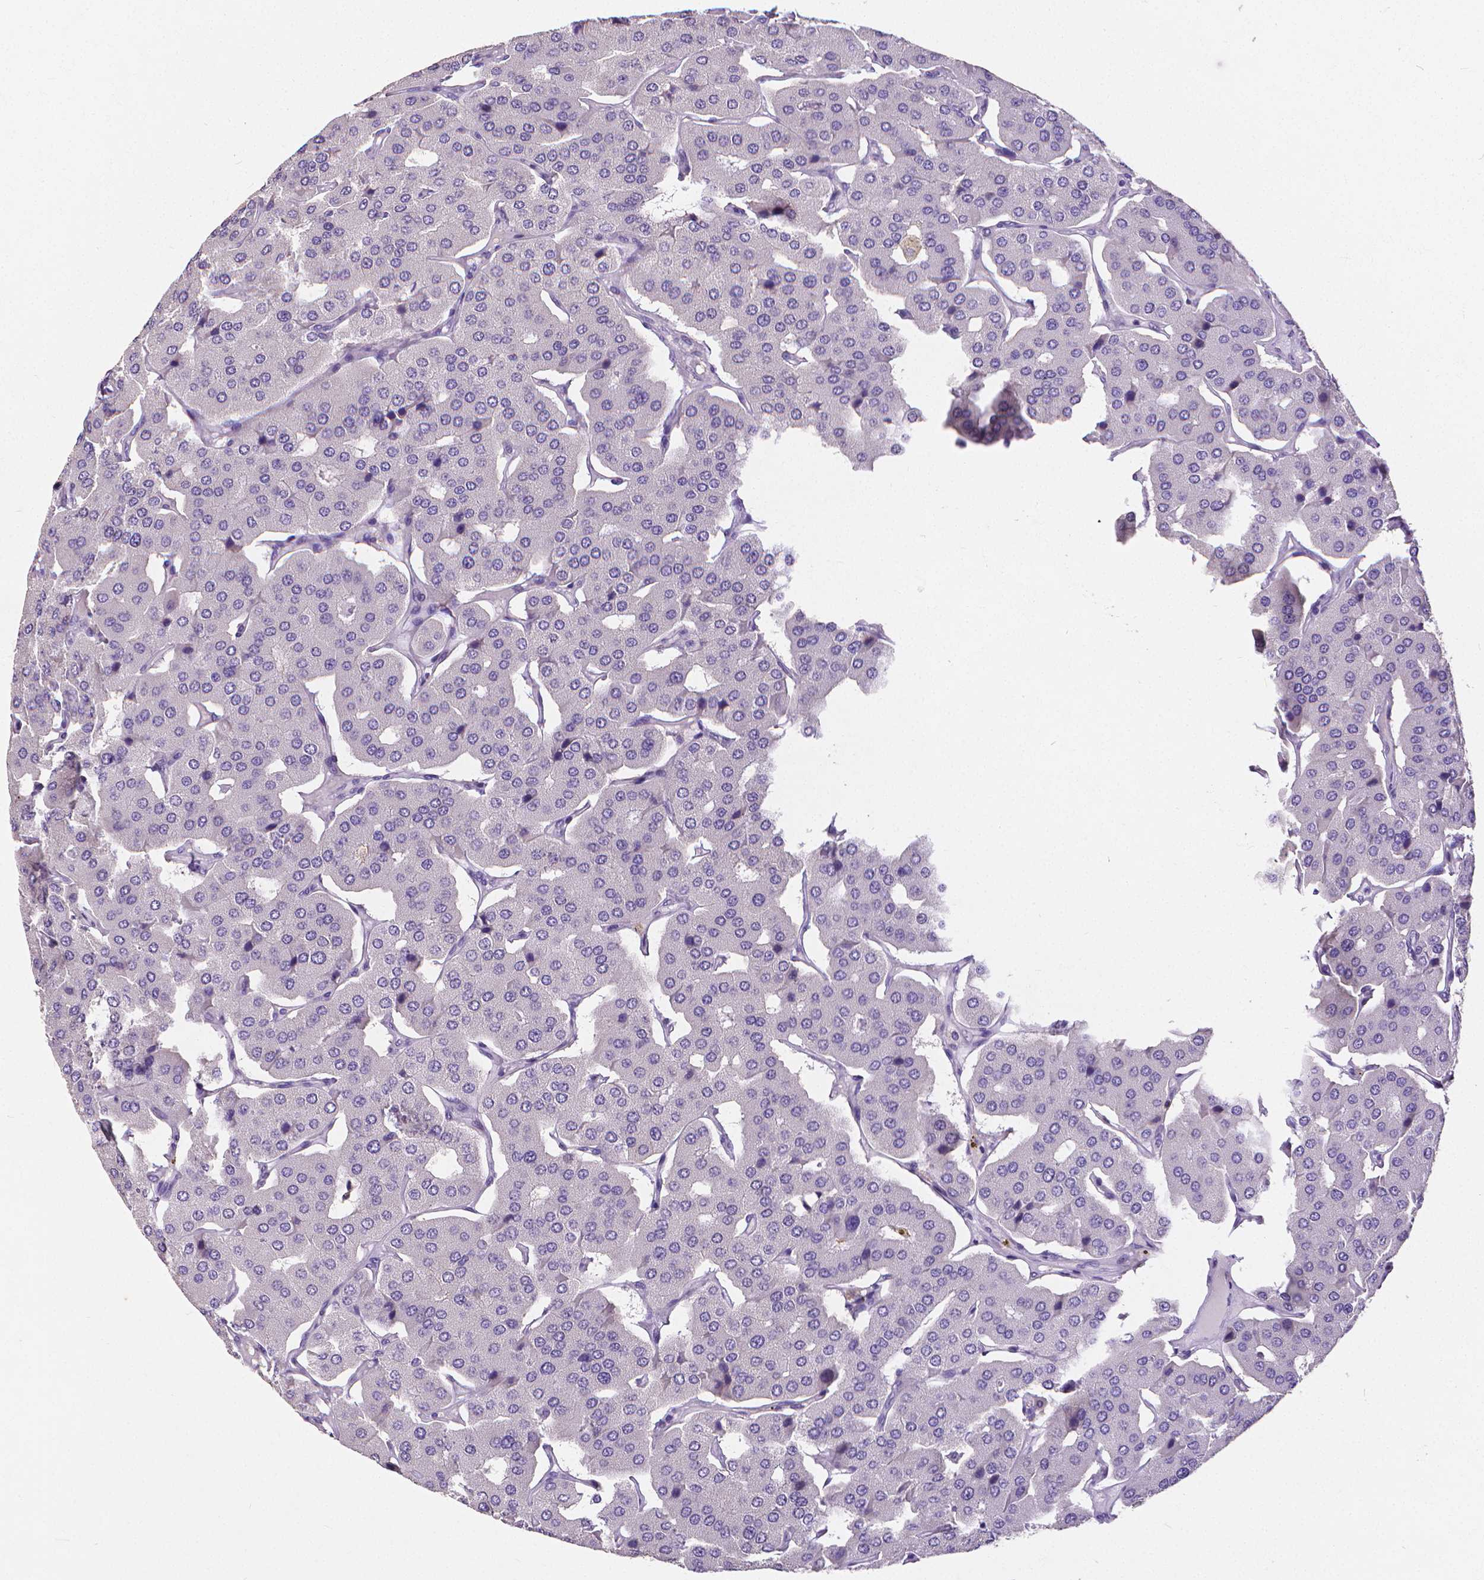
{"staining": {"intensity": "negative", "quantity": "none", "location": "none"}, "tissue": "parathyroid gland", "cell_type": "Glandular cells", "image_type": "normal", "snomed": [{"axis": "morphology", "description": "Normal tissue, NOS"}, {"axis": "morphology", "description": "Adenoma, NOS"}, {"axis": "topography", "description": "Parathyroid gland"}], "caption": "High magnification brightfield microscopy of normal parathyroid gland stained with DAB (brown) and counterstained with hematoxylin (blue): glandular cells show no significant staining. The staining was performed using DAB to visualize the protein expression in brown, while the nuclei were stained in blue with hematoxylin (Magnification: 20x).", "gene": "CD4", "patient": {"sex": "female", "age": 86}}